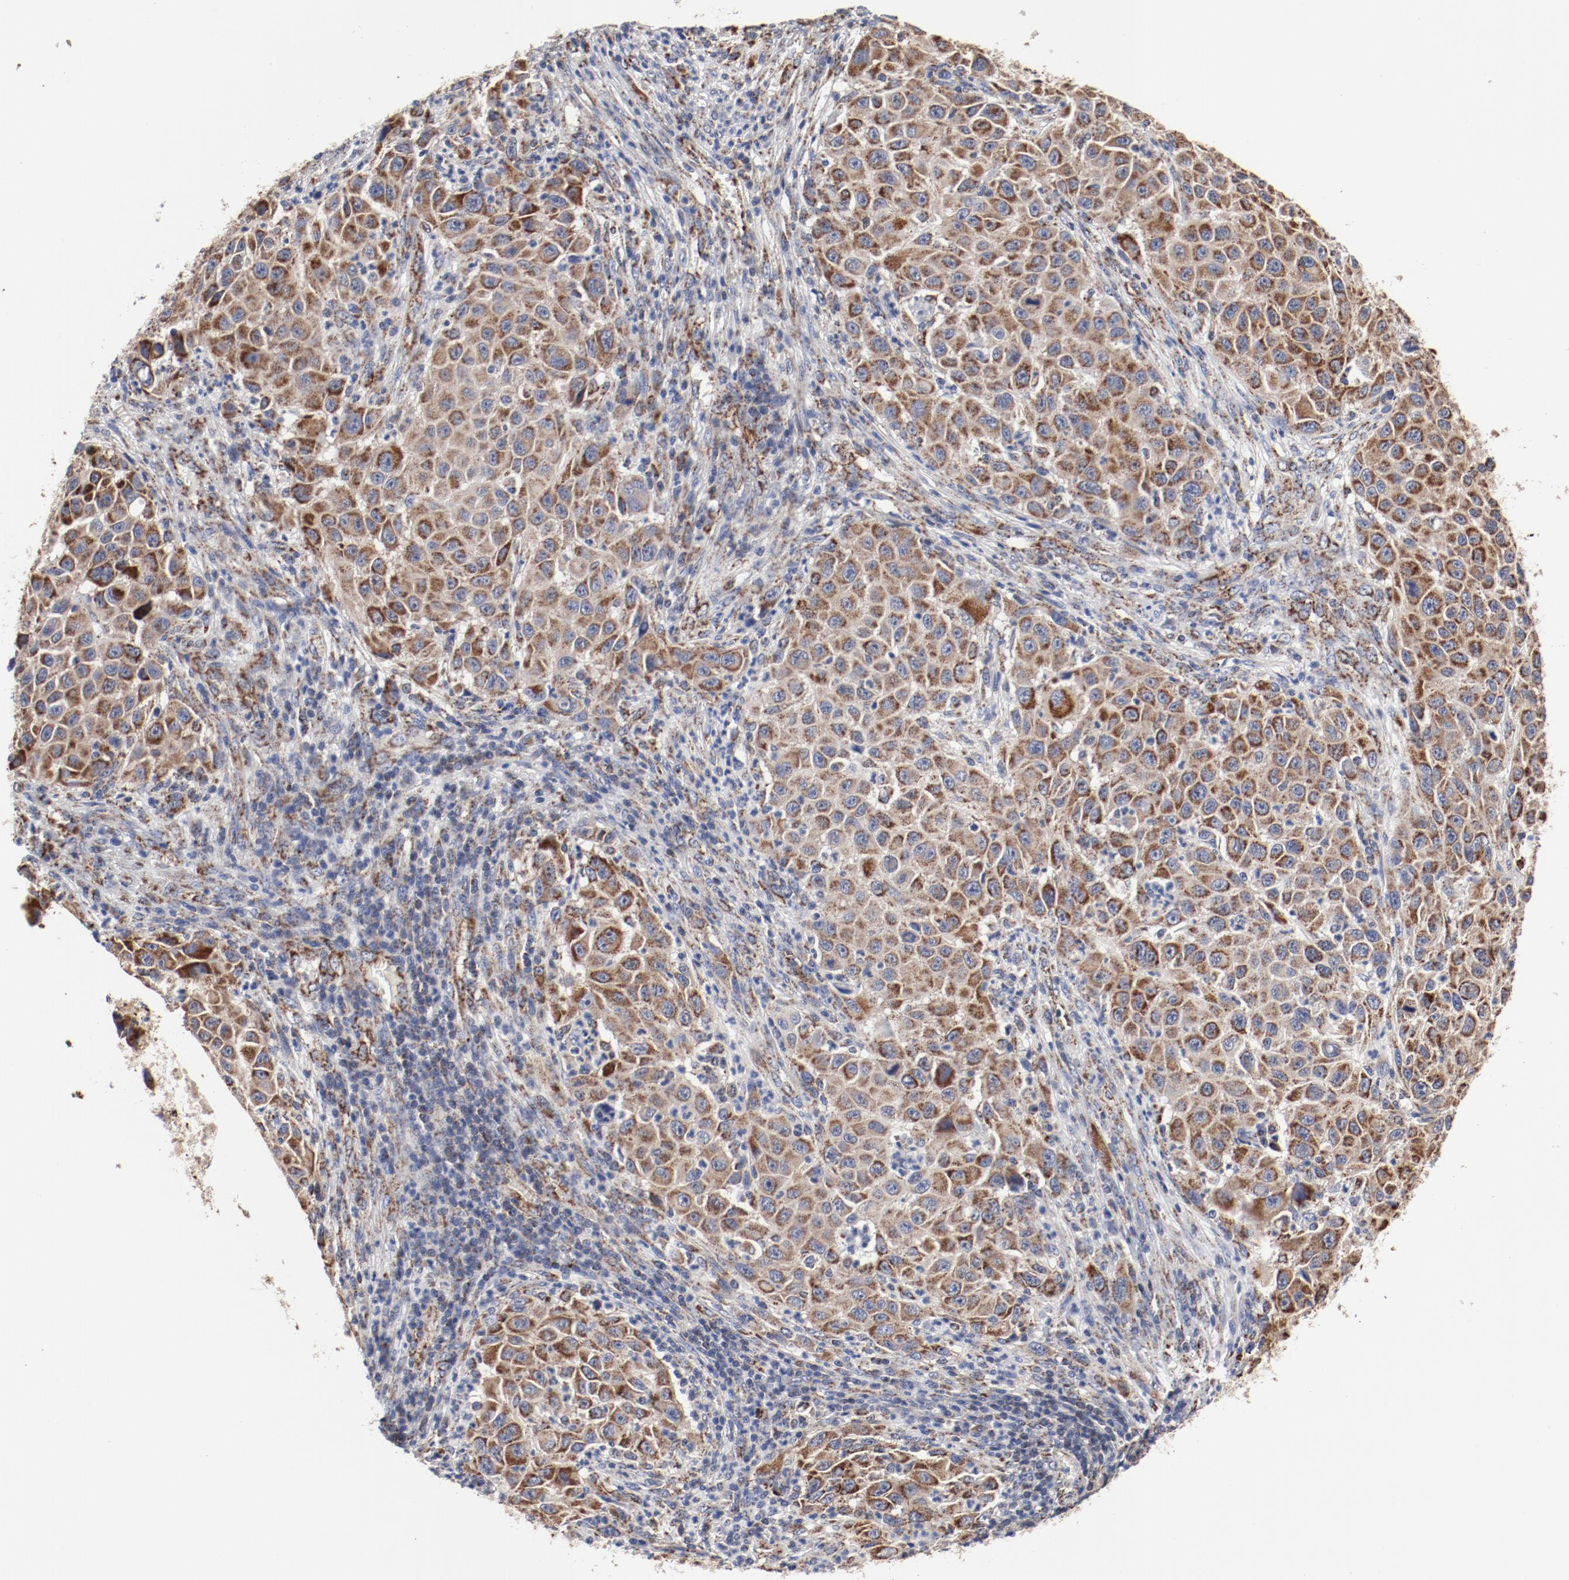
{"staining": {"intensity": "moderate", "quantity": ">75%", "location": "cytoplasmic/membranous"}, "tissue": "melanoma", "cell_type": "Tumor cells", "image_type": "cancer", "snomed": [{"axis": "morphology", "description": "Malignant melanoma, Metastatic site"}, {"axis": "topography", "description": "Lymph node"}], "caption": "Immunohistochemical staining of malignant melanoma (metastatic site) displays moderate cytoplasmic/membranous protein staining in about >75% of tumor cells.", "gene": "NDUFV2", "patient": {"sex": "male", "age": 61}}